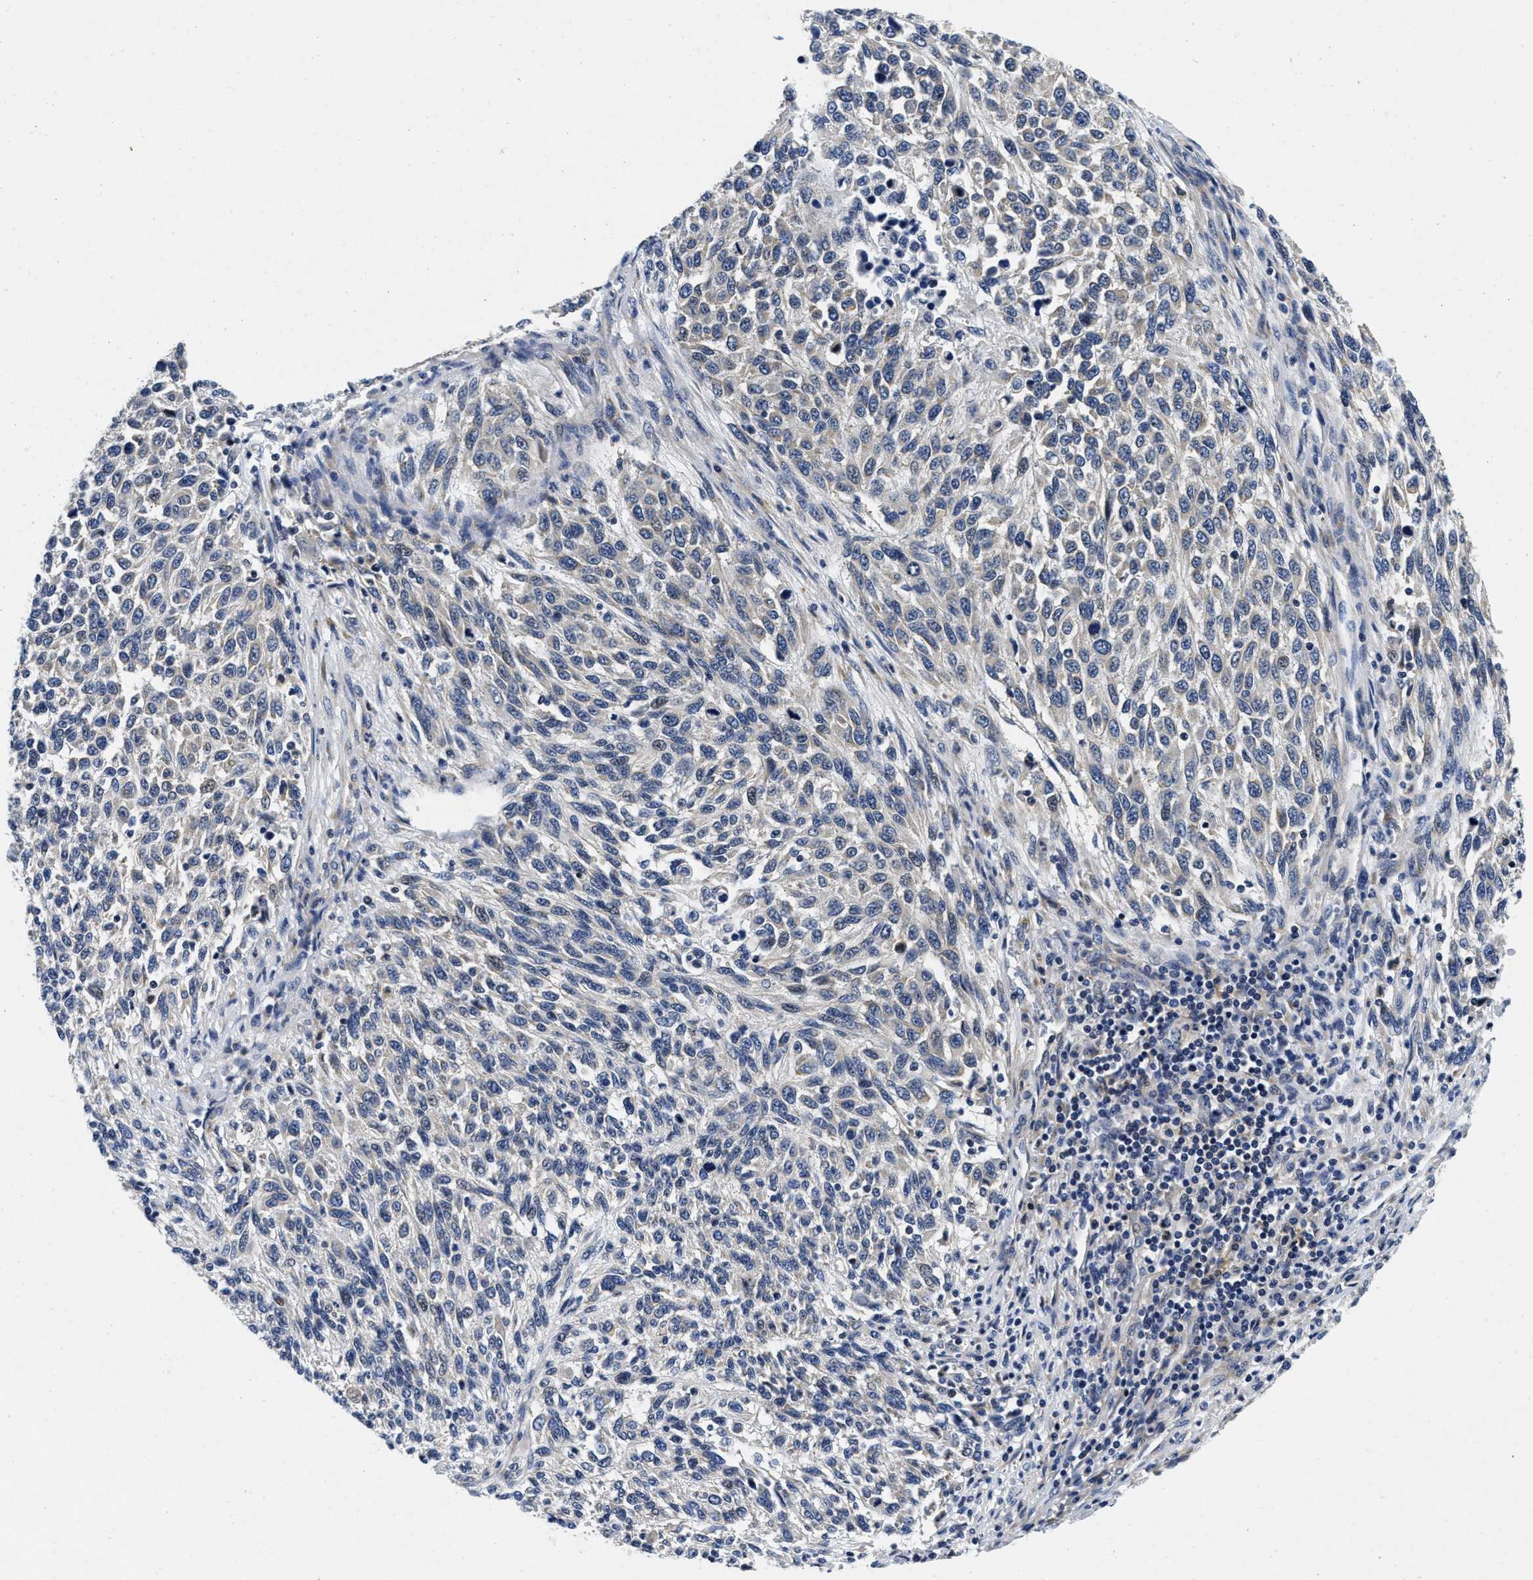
{"staining": {"intensity": "negative", "quantity": "none", "location": "none"}, "tissue": "melanoma", "cell_type": "Tumor cells", "image_type": "cancer", "snomed": [{"axis": "morphology", "description": "Malignant melanoma, Metastatic site"}, {"axis": "topography", "description": "Lymph node"}], "caption": "Melanoma was stained to show a protein in brown. There is no significant staining in tumor cells.", "gene": "LAD1", "patient": {"sex": "male", "age": 61}}